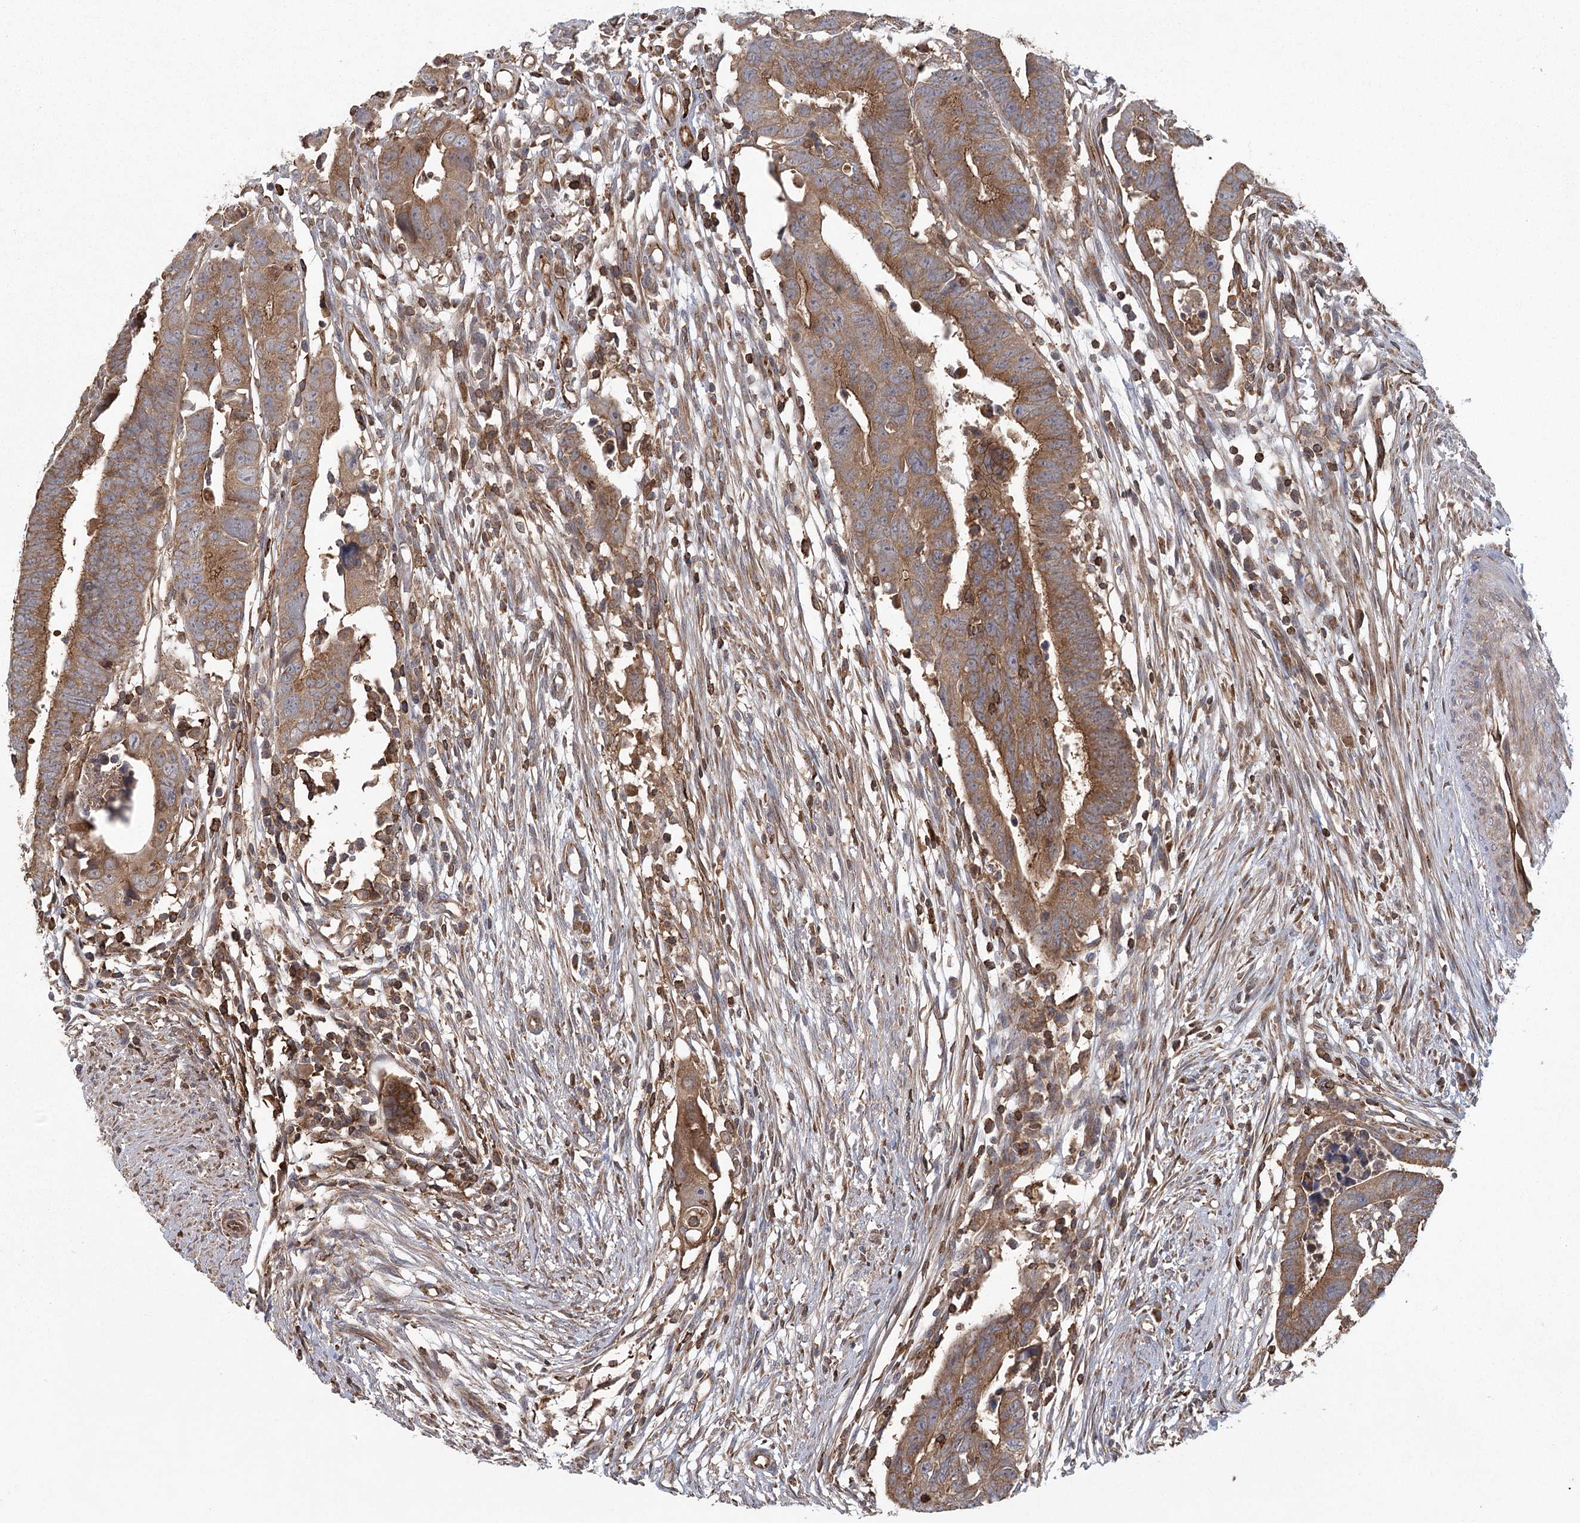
{"staining": {"intensity": "moderate", "quantity": ">75%", "location": "cytoplasmic/membranous"}, "tissue": "colorectal cancer", "cell_type": "Tumor cells", "image_type": "cancer", "snomed": [{"axis": "morphology", "description": "Adenocarcinoma, NOS"}, {"axis": "topography", "description": "Rectum"}], "caption": "IHC staining of colorectal adenocarcinoma, which reveals medium levels of moderate cytoplasmic/membranous staining in approximately >75% of tumor cells indicating moderate cytoplasmic/membranous protein staining. The staining was performed using DAB (3,3'-diaminobenzidine) (brown) for protein detection and nuclei were counterstained in hematoxylin (blue).", "gene": "PLEKHA7", "patient": {"sex": "female", "age": 65}}